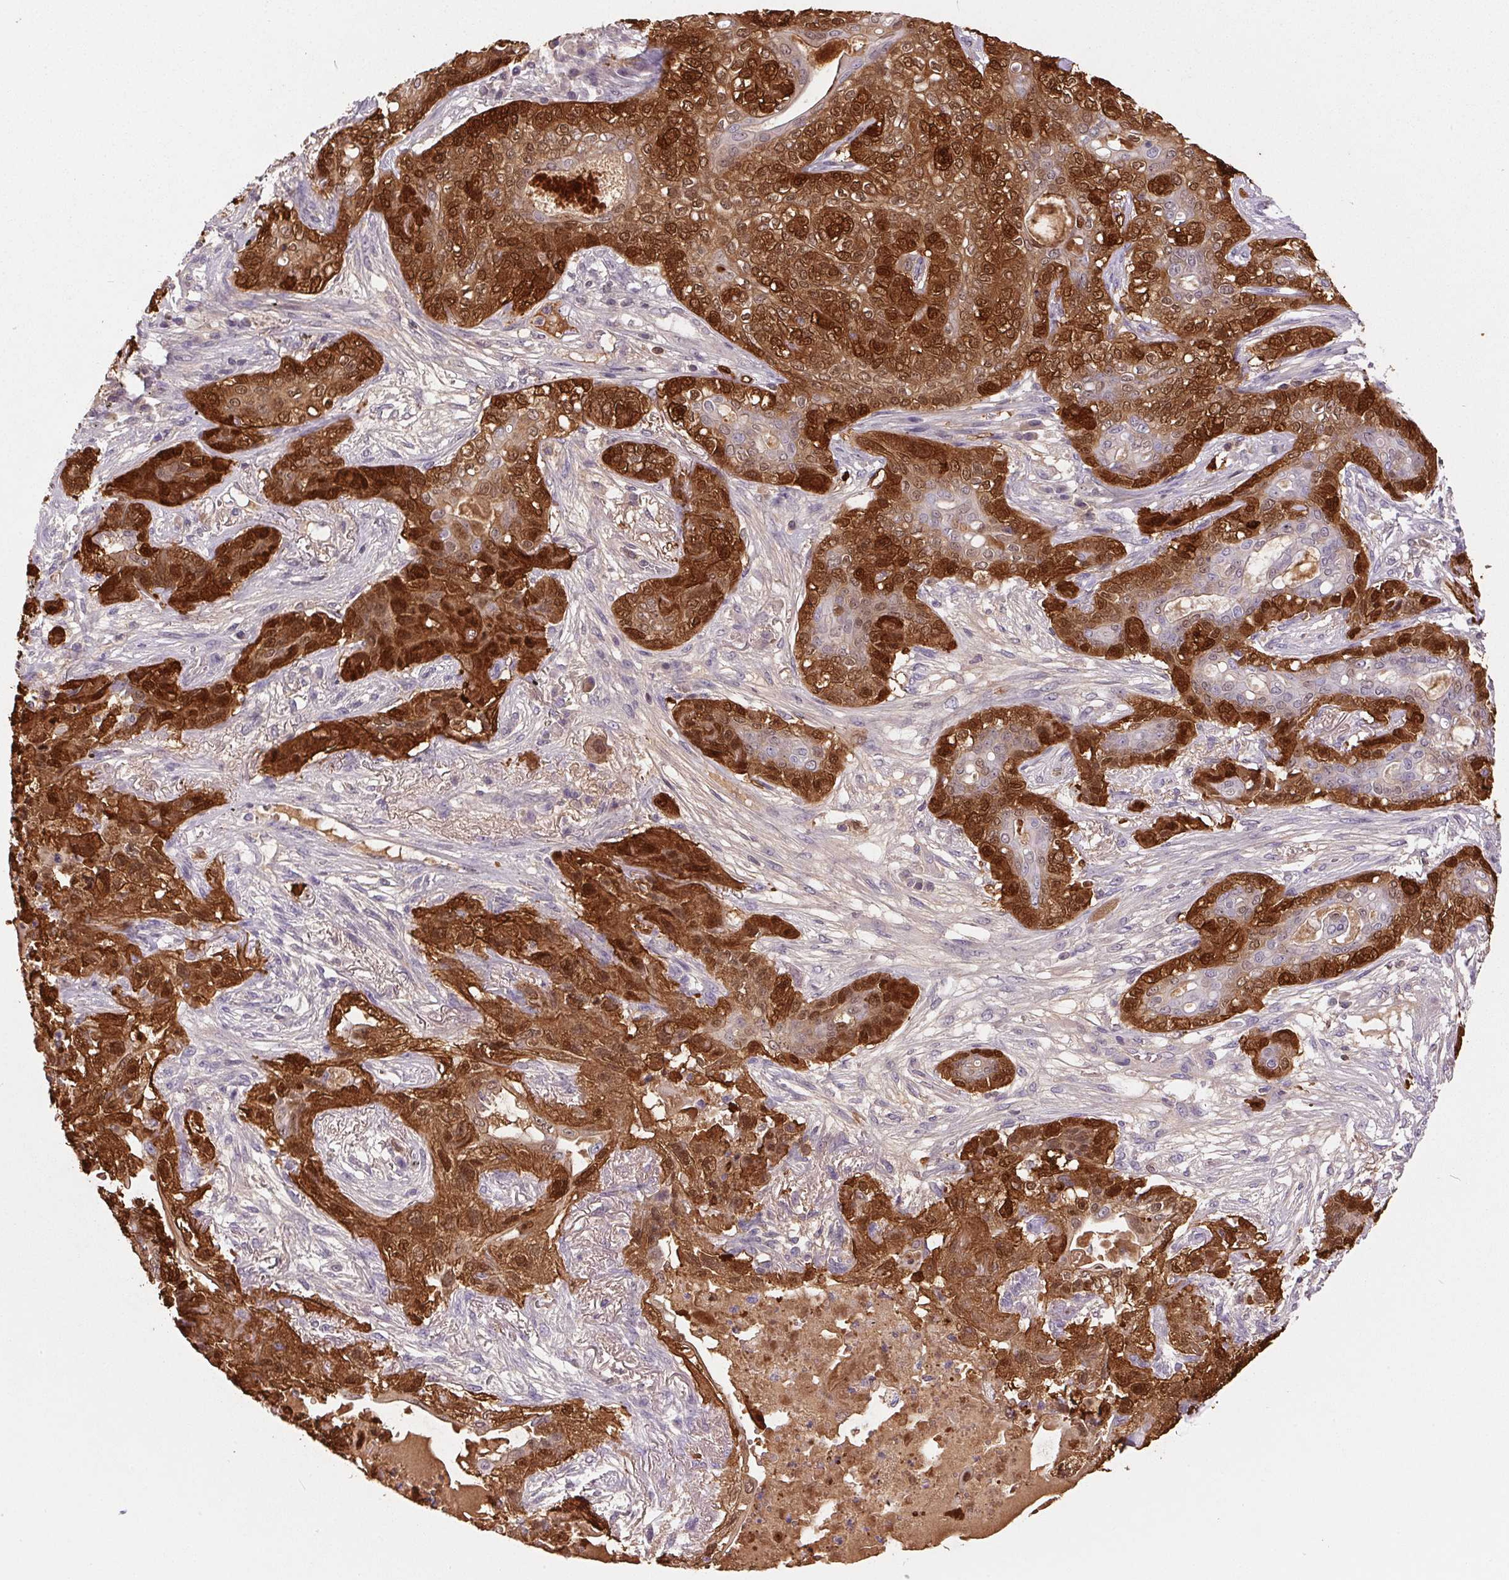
{"staining": {"intensity": "strong", "quantity": ">75%", "location": "cytoplasmic/membranous,nuclear"}, "tissue": "lung cancer", "cell_type": "Tumor cells", "image_type": "cancer", "snomed": [{"axis": "morphology", "description": "Squamous cell carcinoma, NOS"}, {"axis": "topography", "description": "Lung"}], "caption": "Immunohistochemistry of lung squamous cell carcinoma displays high levels of strong cytoplasmic/membranous and nuclear expression in about >75% of tumor cells.", "gene": "S100A2", "patient": {"sex": "female", "age": 70}}